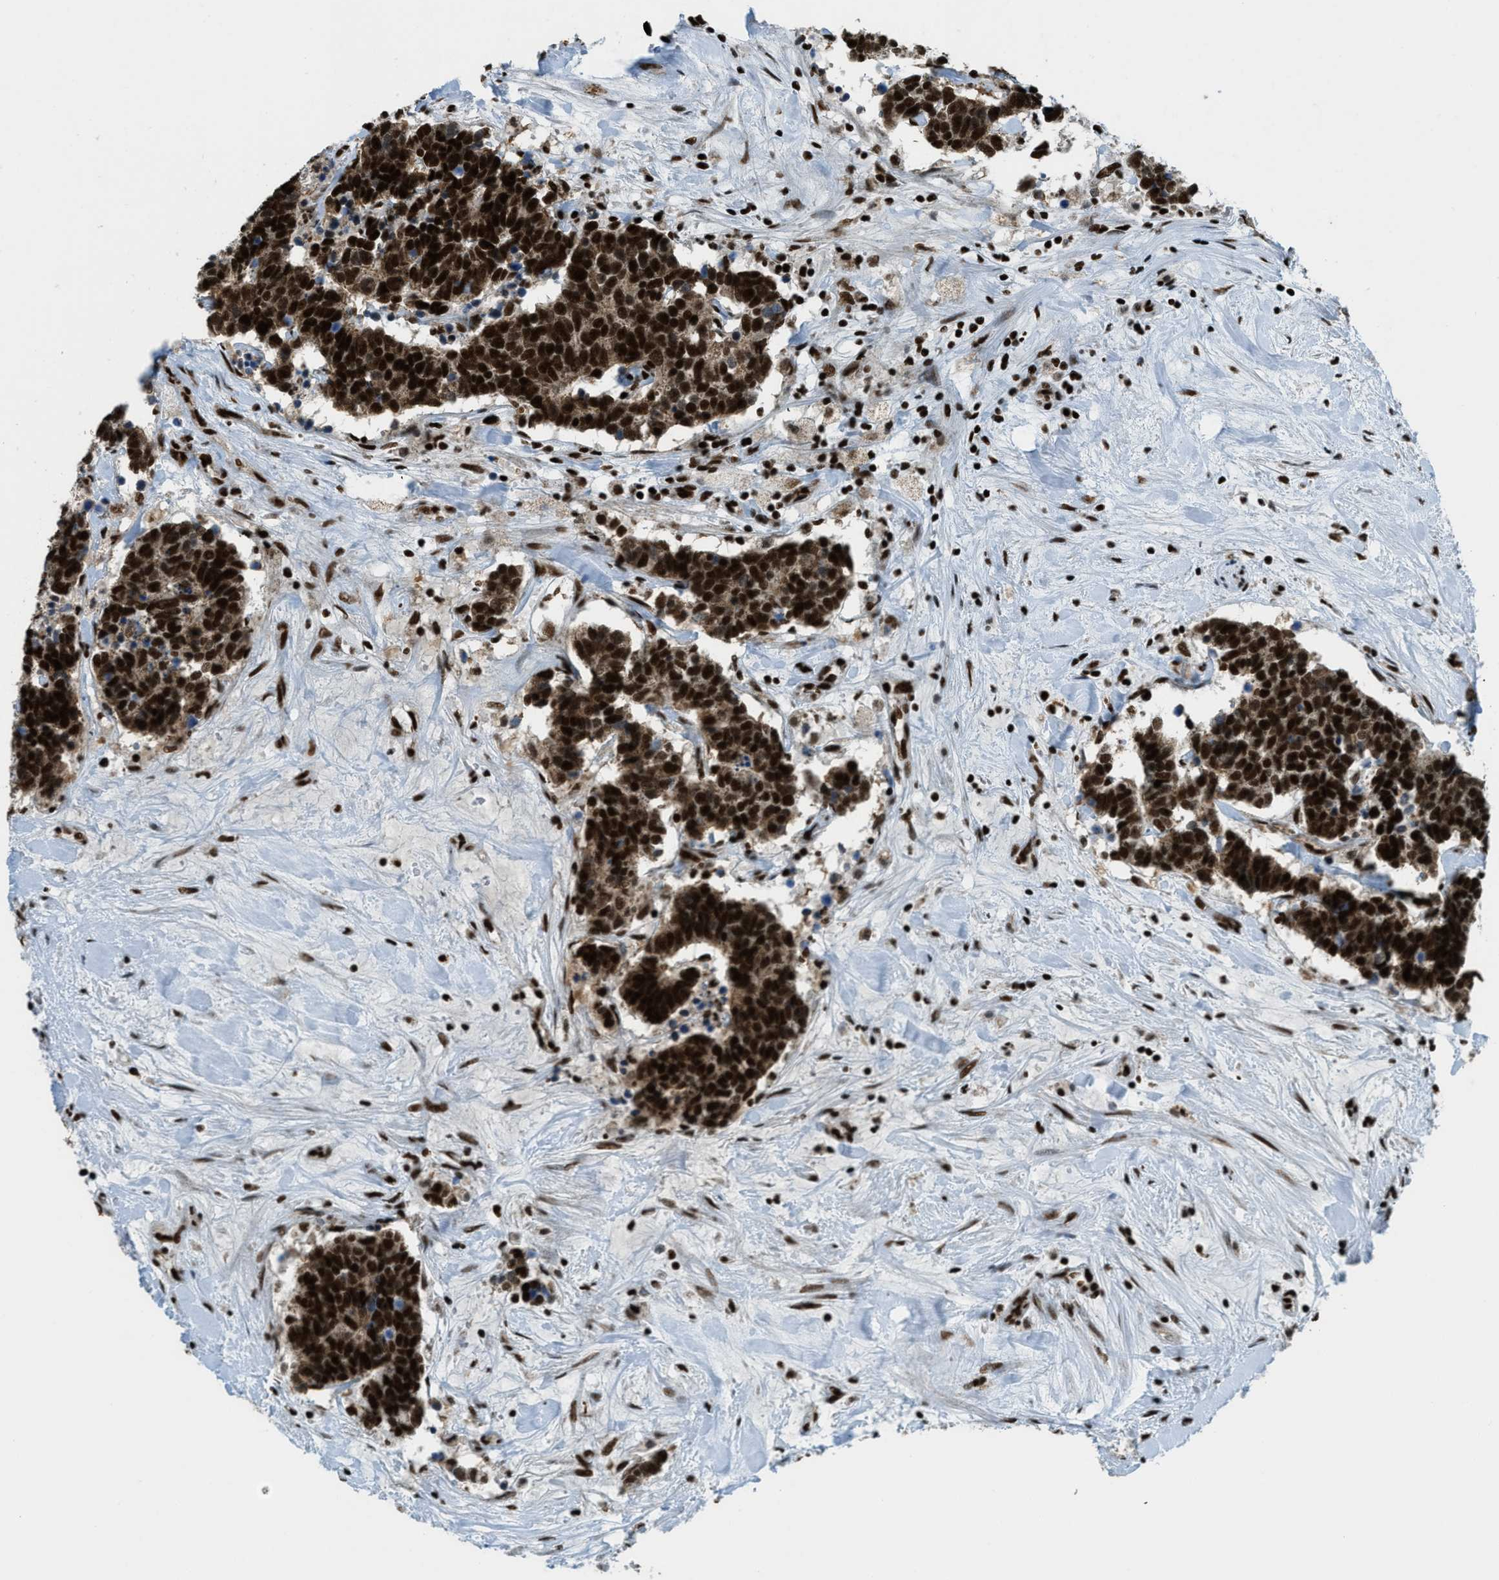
{"staining": {"intensity": "strong", "quantity": ">75%", "location": "nuclear"}, "tissue": "carcinoid", "cell_type": "Tumor cells", "image_type": "cancer", "snomed": [{"axis": "morphology", "description": "Carcinoma, NOS"}, {"axis": "morphology", "description": "Carcinoid, malignant, NOS"}, {"axis": "topography", "description": "Urinary bladder"}], "caption": "Malignant carcinoid tissue reveals strong nuclear expression in about >75% of tumor cells, visualized by immunohistochemistry.", "gene": "GABPB1", "patient": {"sex": "male", "age": 57}}